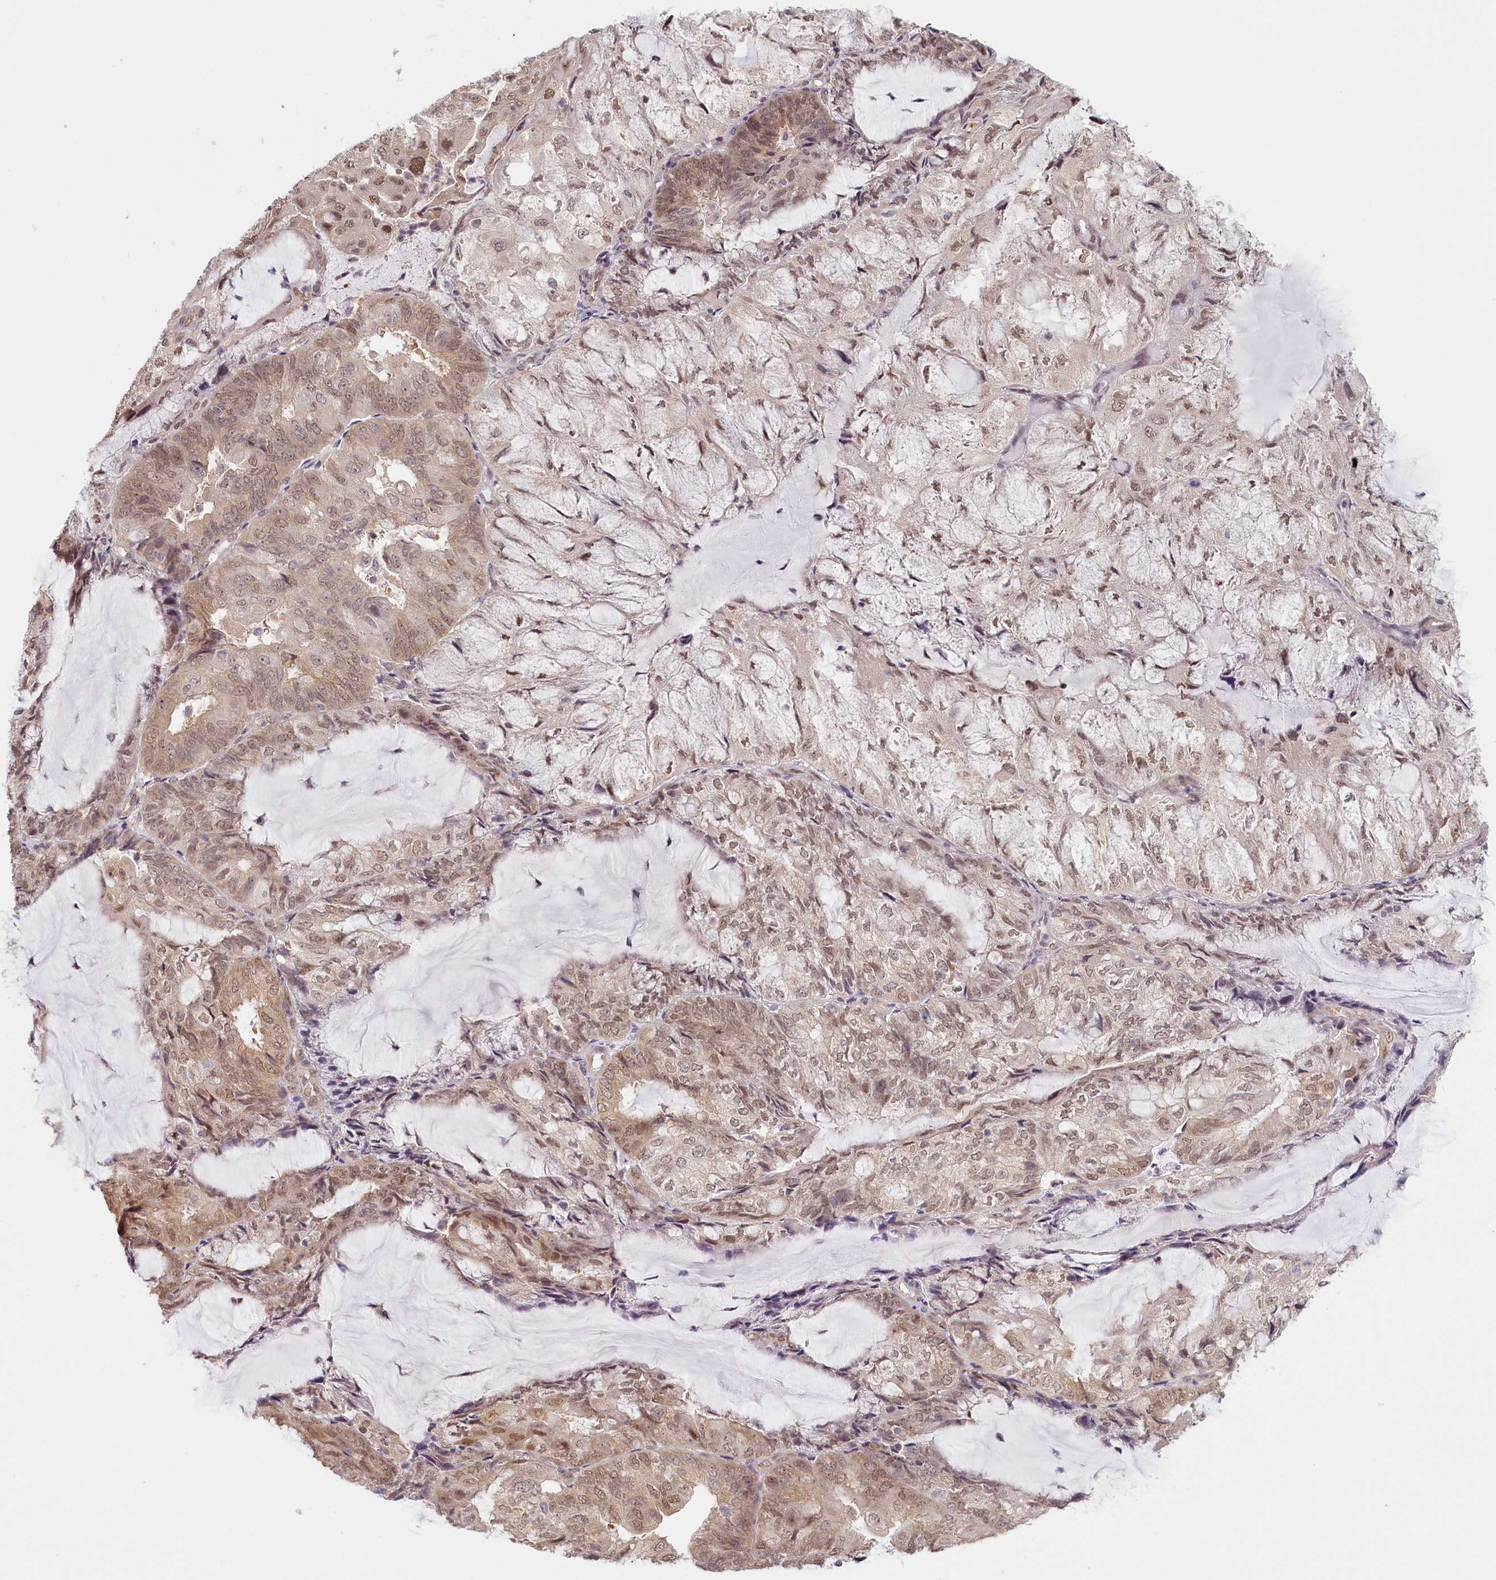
{"staining": {"intensity": "moderate", "quantity": ">75%", "location": "nuclear"}, "tissue": "endometrial cancer", "cell_type": "Tumor cells", "image_type": "cancer", "snomed": [{"axis": "morphology", "description": "Adenocarcinoma, NOS"}, {"axis": "topography", "description": "Endometrium"}], "caption": "High-power microscopy captured an immunohistochemistry micrograph of endometrial cancer, revealing moderate nuclear expression in approximately >75% of tumor cells.", "gene": "C19orf44", "patient": {"sex": "female", "age": 81}}